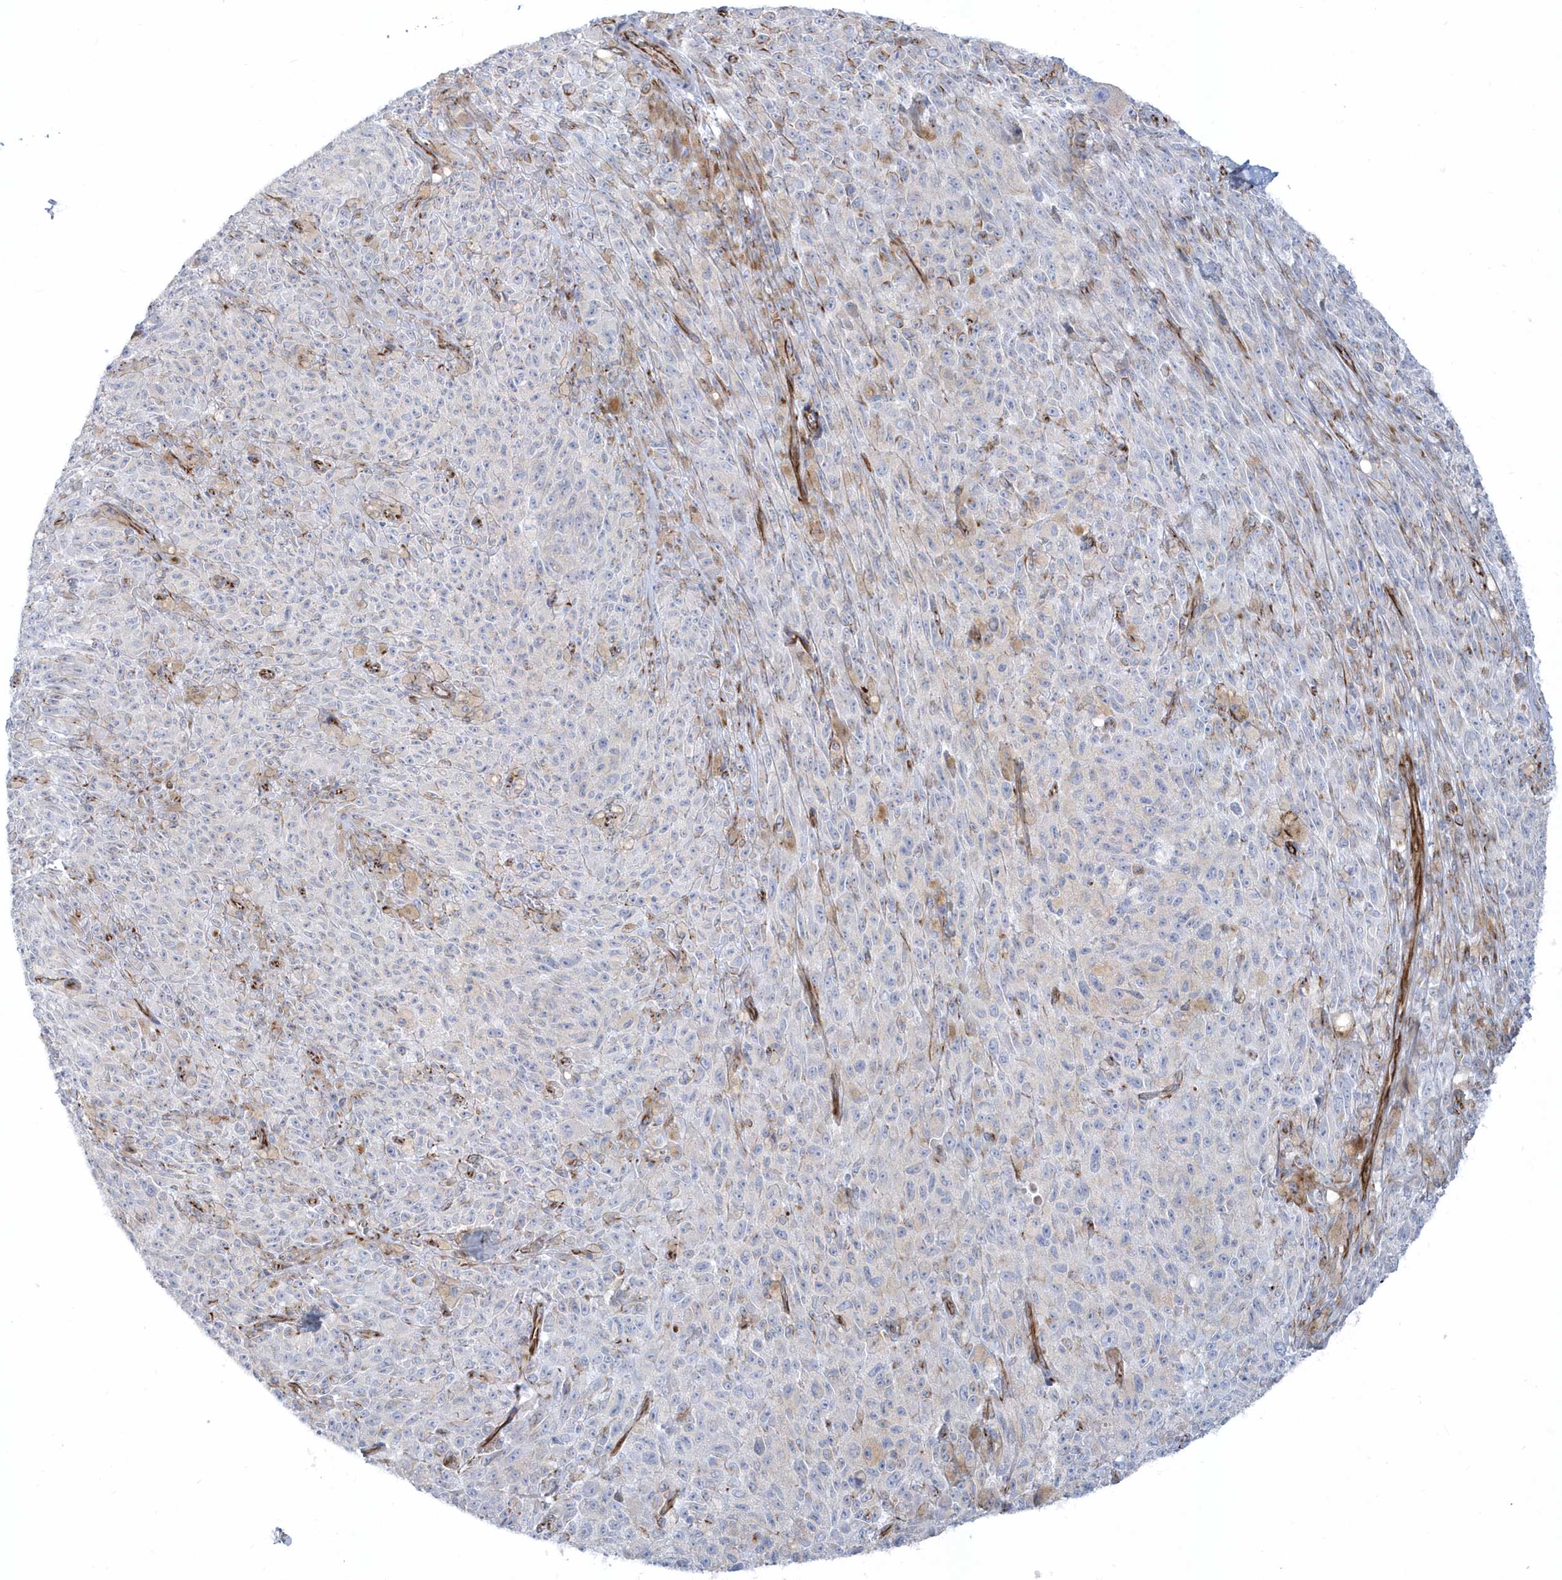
{"staining": {"intensity": "negative", "quantity": "none", "location": "none"}, "tissue": "melanoma", "cell_type": "Tumor cells", "image_type": "cancer", "snomed": [{"axis": "morphology", "description": "Malignant melanoma, NOS"}, {"axis": "topography", "description": "Skin"}], "caption": "Image shows no significant protein staining in tumor cells of melanoma.", "gene": "PPIL6", "patient": {"sex": "female", "age": 82}}